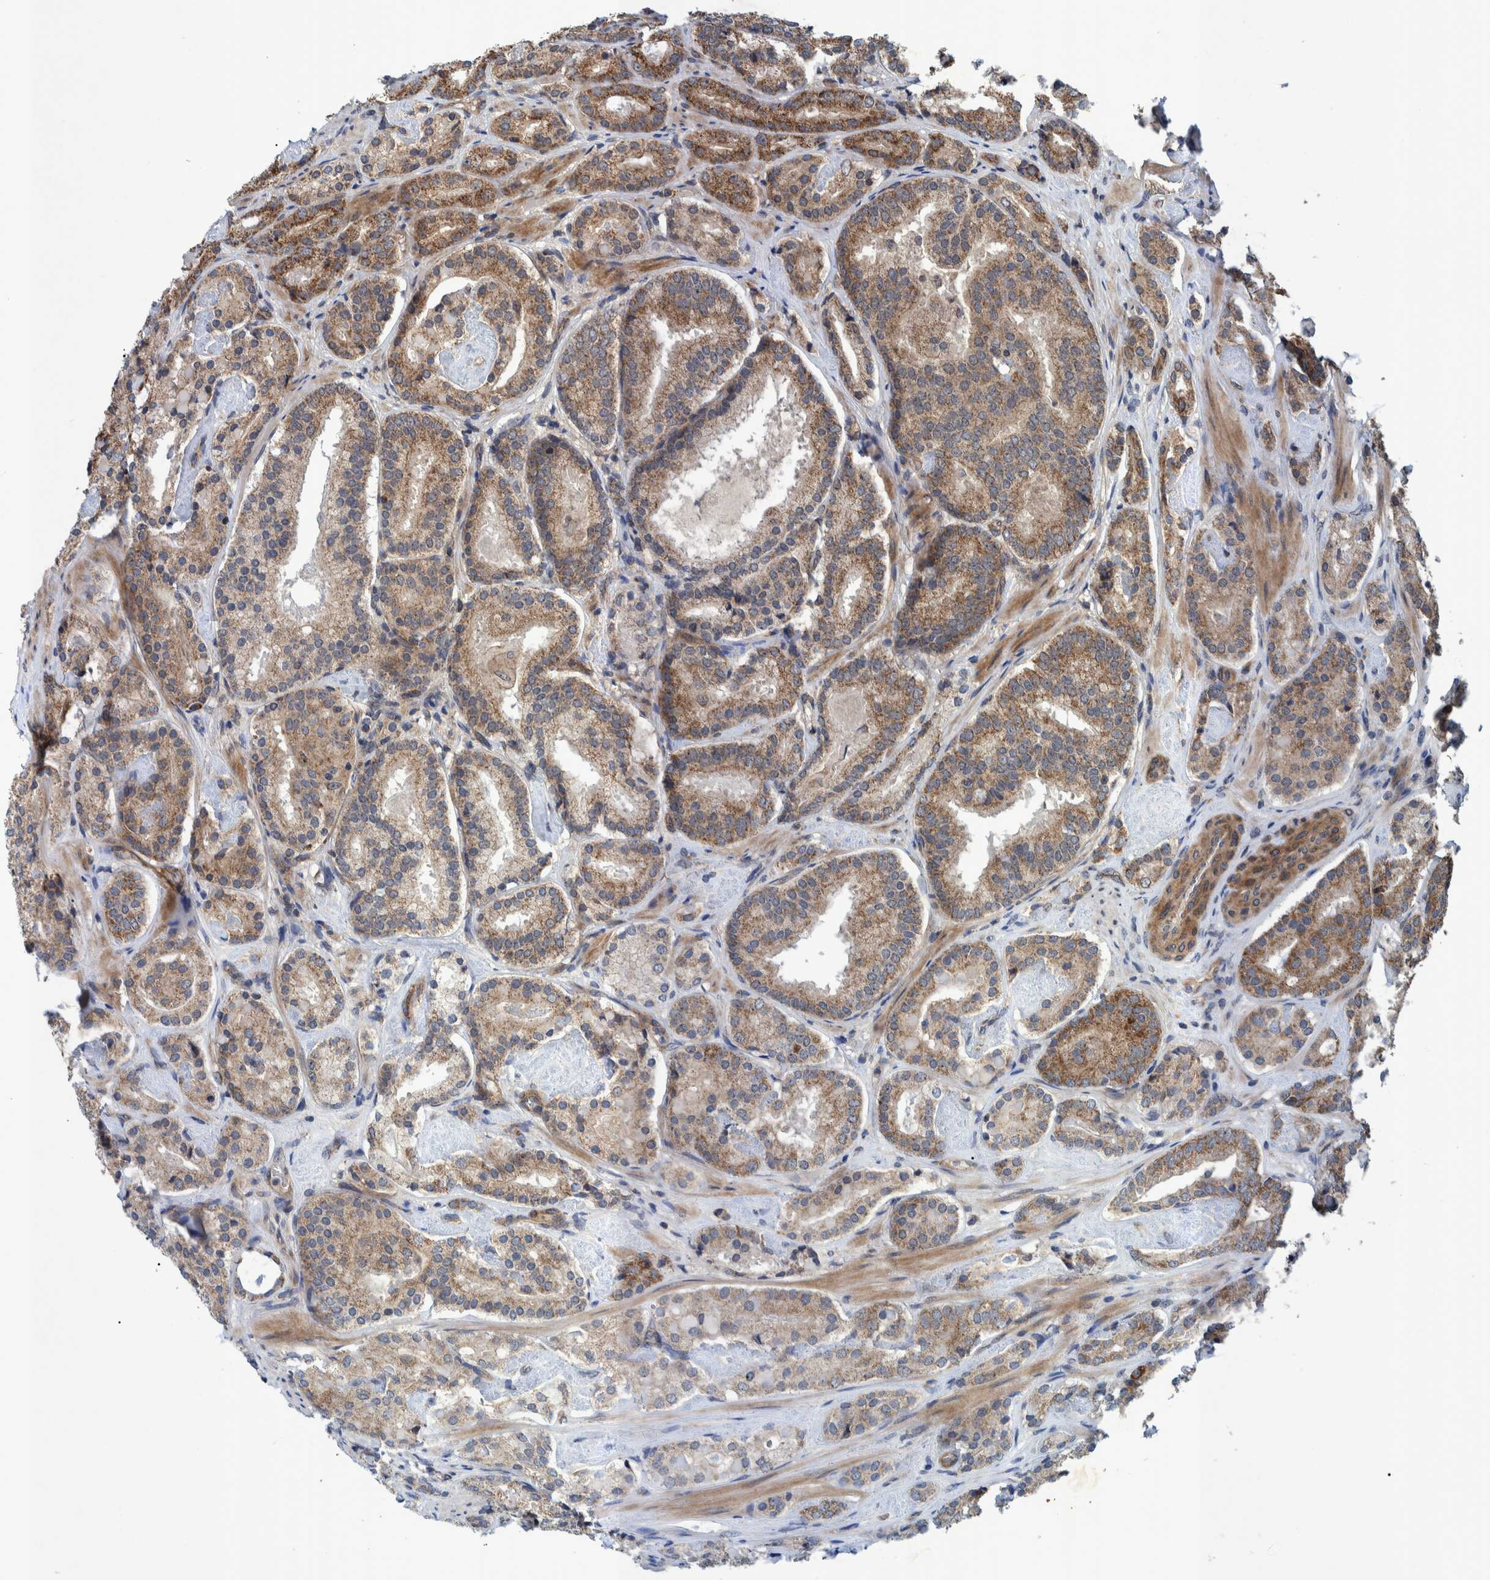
{"staining": {"intensity": "moderate", "quantity": ">75%", "location": "cytoplasmic/membranous"}, "tissue": "prostate cancer", "cell_type": "Tumor cells", "image_type": "cancer", "snomed": [{"axis": "morphology", "description": "Adenocarcinoma, Low grade"}, {"axis": "topography", "description": "Prostate"}], "caption": "Protein expression analysis of low-grade adenocarcinoma (prostate) demonstrates moderate cytoplasmic/membranous positivity in about >75% of tumor cells.", "gene": "MRPS7", "patient": {"sex": "male", "age": 69}}